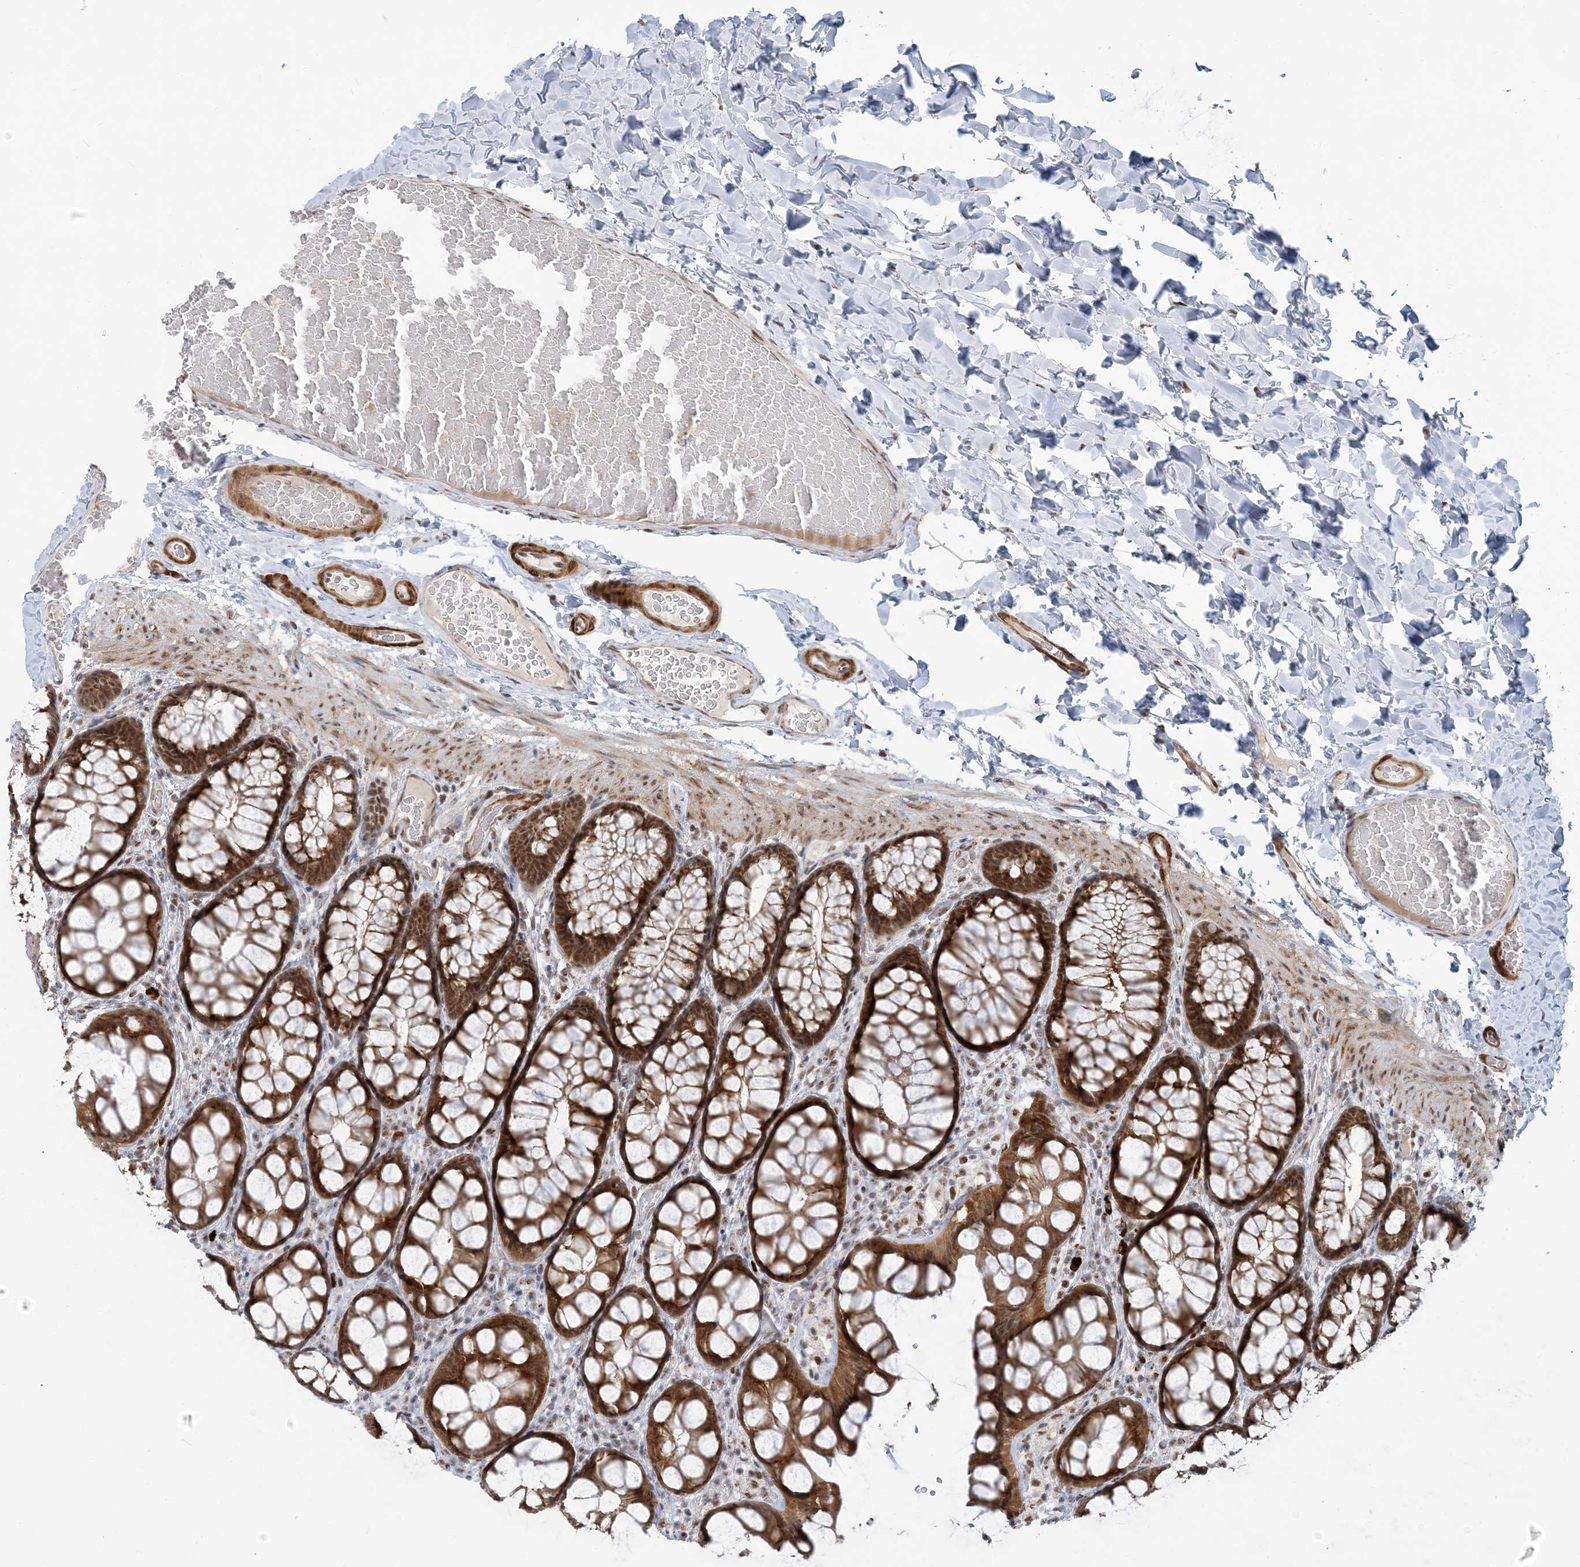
{"staining": {"intensity": "moderate", "quantity": ">75%", "location": "cytoplasmic/membranous"}, "tissue": "colon", "cell_type": "Endothelial cells", "image_type": "normal", "snomed": [{"axis": "morphology", "description": "Normal tissue, NOS"}, {"axis": "topography", "description": "Colon"}], "caption": "High-magnification brightfield microscopy of unremarkable colon stained with DAB (3,3'-diaminobenzidine) (brown) and counterstained with hematoxylin (blue). endothelial cells exhibit moderate cytoplasmic/membranous staining is appreciated in about>75% of cells. (Brightfield microscopy of DAB IHC at high magnification).", "gene": "PLRG1", "patient": {"sex": "male", "age": 47}}